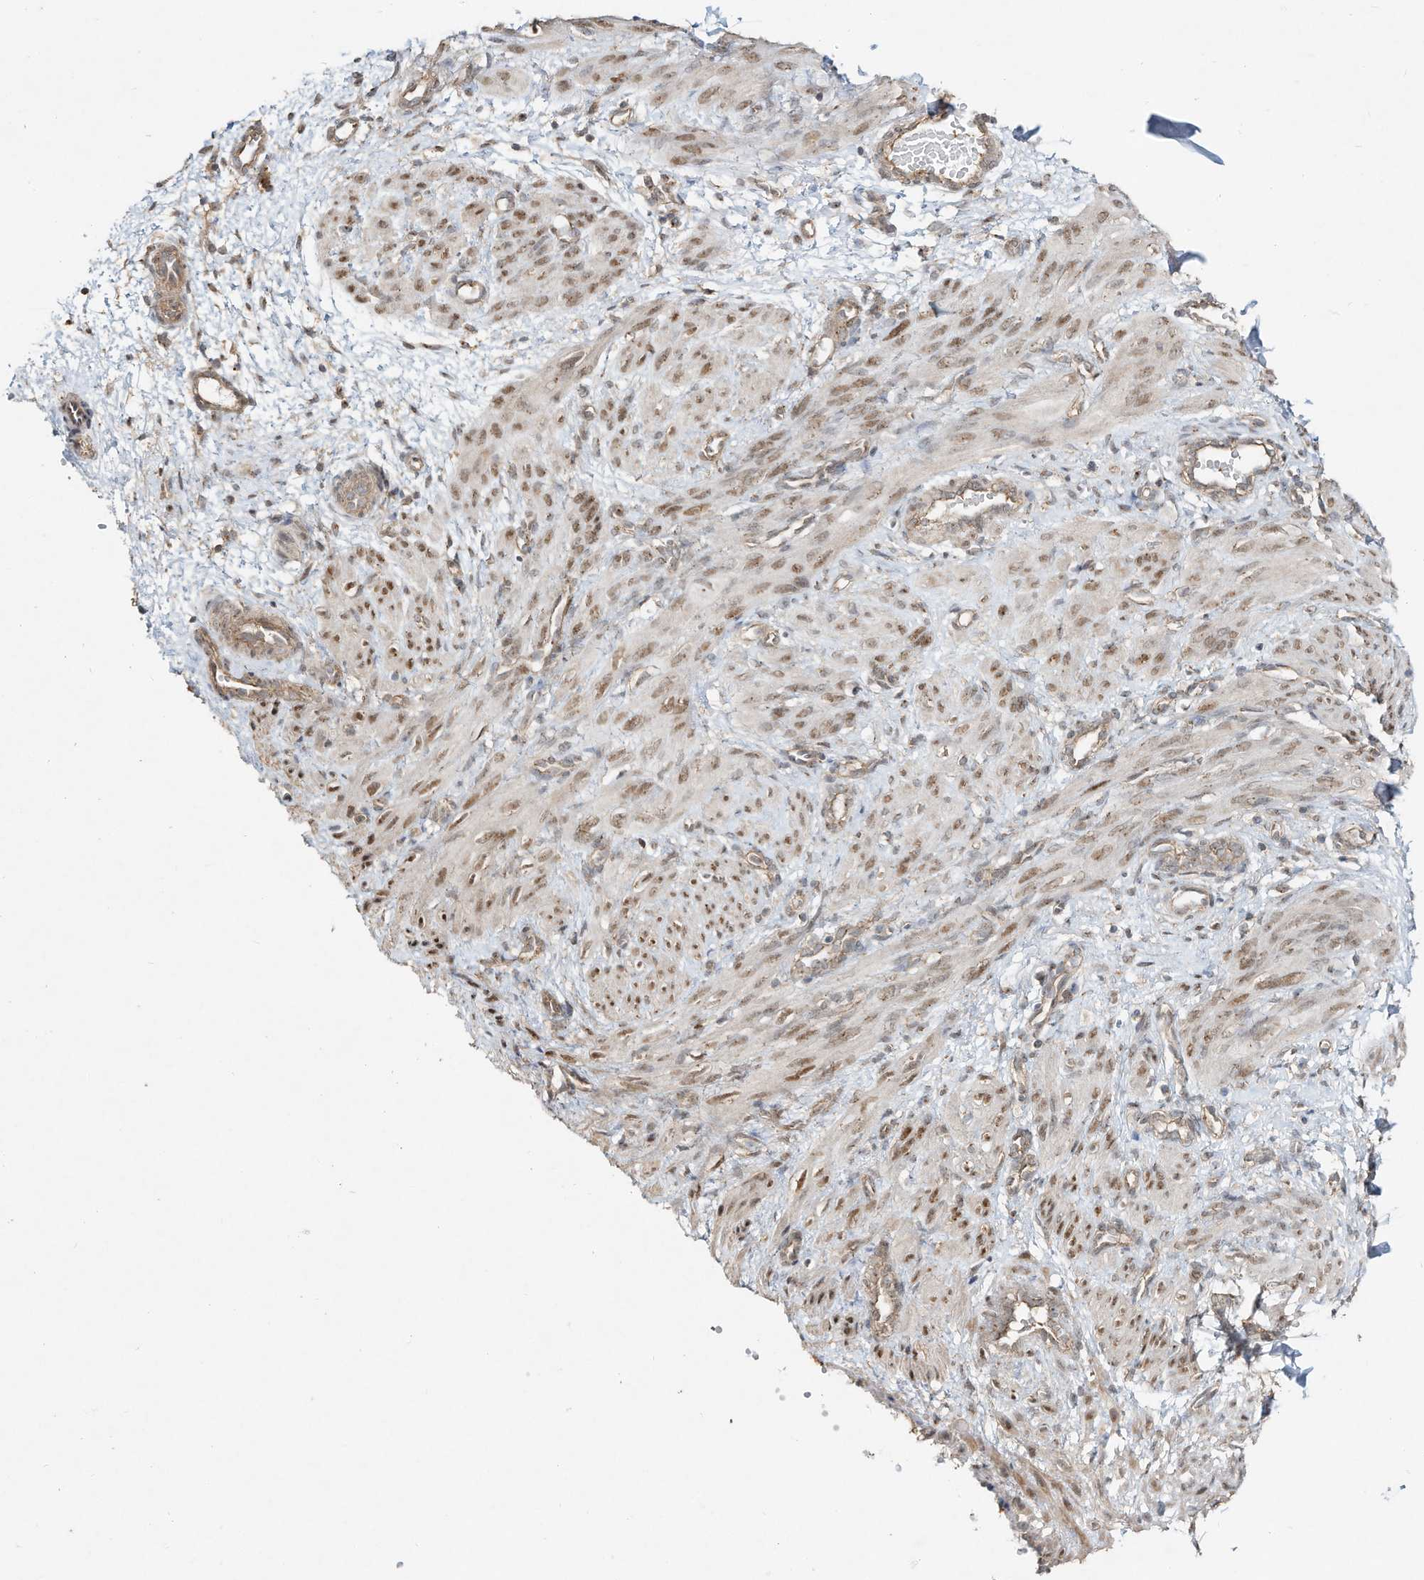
{"staining": {"intensity": "moderate", "quantity": ">75%", "location": "cytoplasmic/membranous,nuclear"}, "tissue": "smooth muscle", "cell_type": "Smooth muscle cells", "image_type": "normal", "snomed": [{"axis": "morphology", "description": "Normal tissue, NOS"}, {"axis": "topography", "description": "Endometrium"}], "caption": "An immunohistochemistry (IHC) histopathology image of benign tissue is shown. Protein staining in brown shows moderate cytoplasmic/membranous,nuclear positivity in smooth muscle within smooth muscle cells.", "gene": "CUX1", "patient": {"sex": "female", "age": 33}}